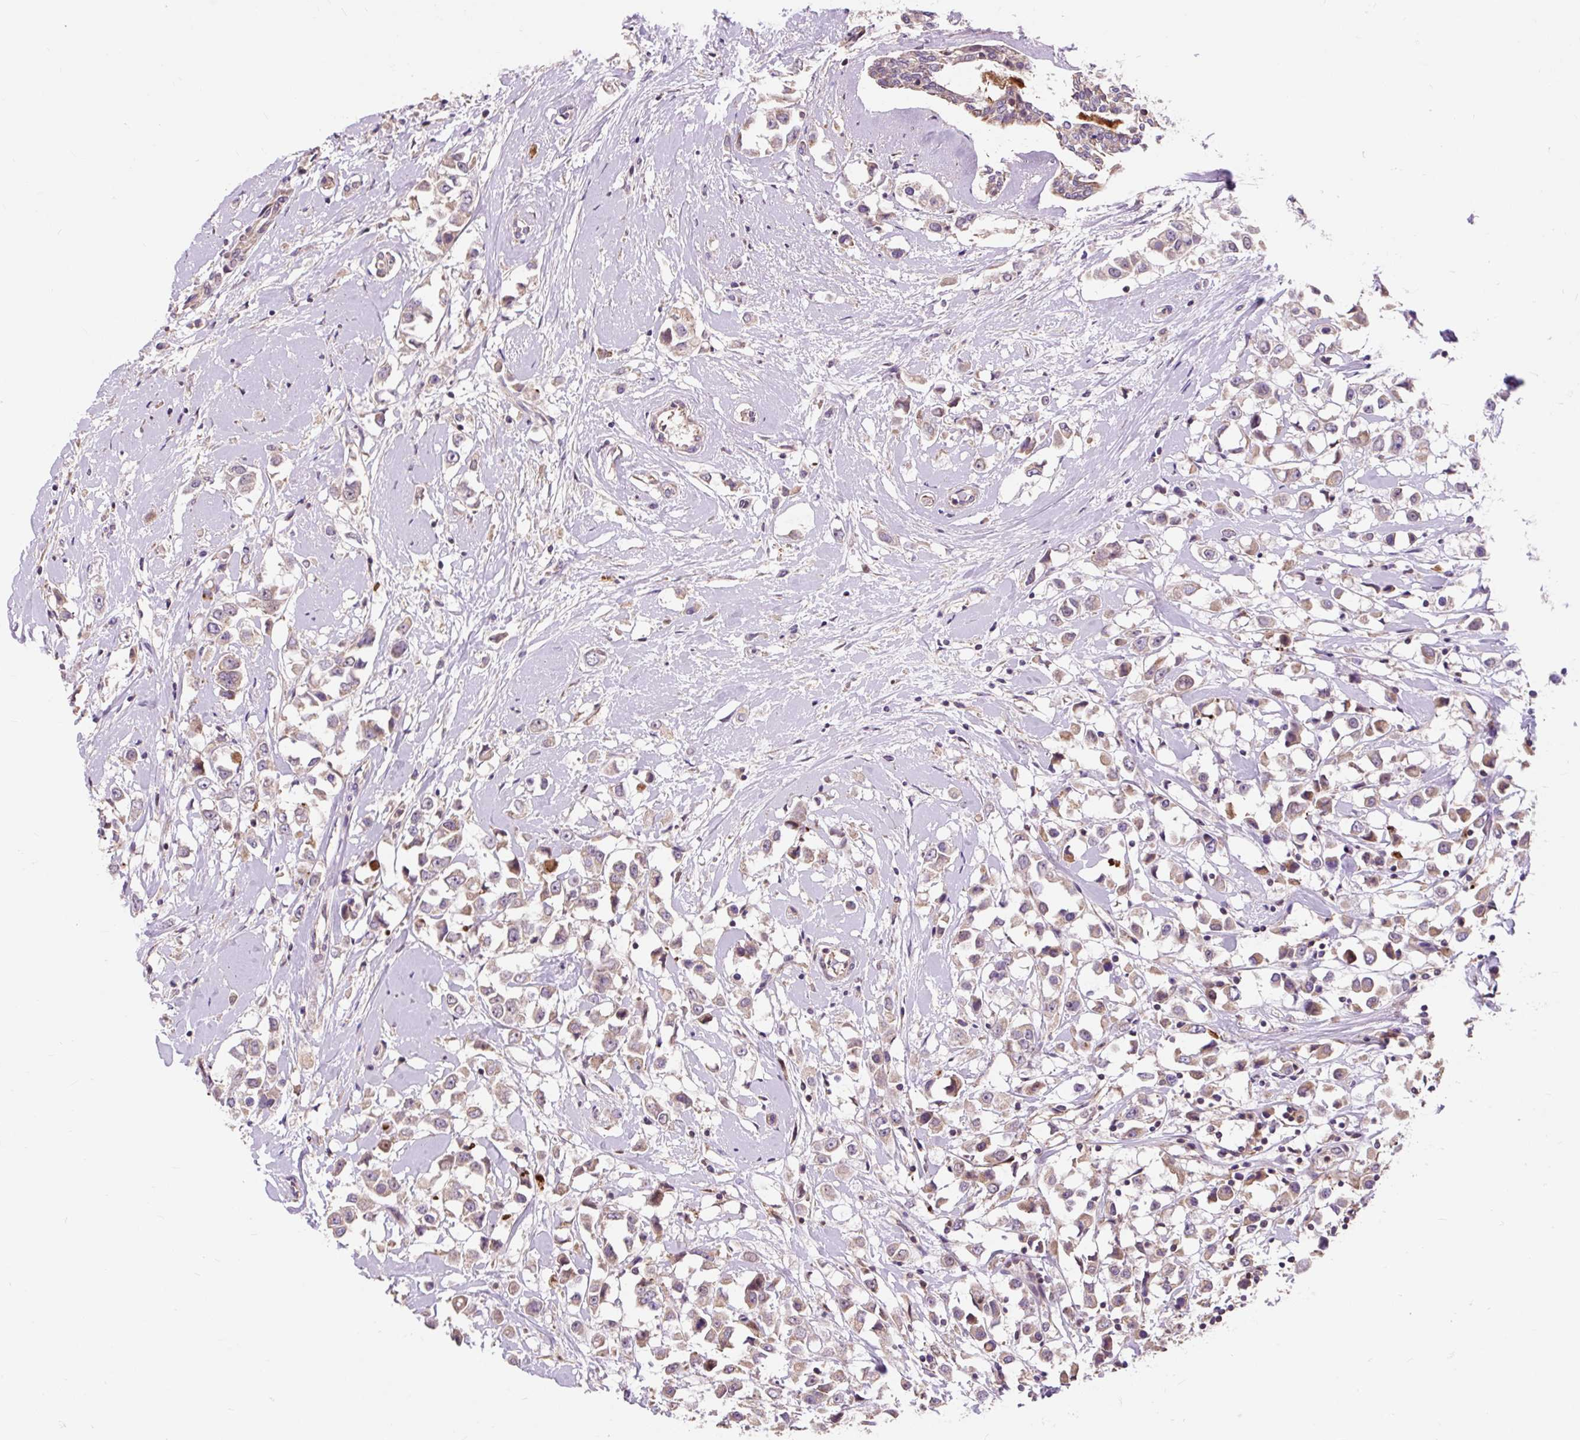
{"staining": {"intensity": "moderate", "quantity": ">75%", "location": "cytoplasmic/membranous"}, "tissue": "breast cancer", "cell_type": "Tumor cells", "image_type": "cancer", "snomed": [{"axis": "morphology", "description": "Duct carcinoma"}, {"axis": "topography", "description": "Breast"}], "caption": "Breast cancer stained with DAB immunohistochemistry (IHC) reveals medium levels of moderate cytoplasmic/membranous staining in about >75% of tumor cells.", "gene": "PRIMPOL", "patient": {"sex": "female", "age": 61}}